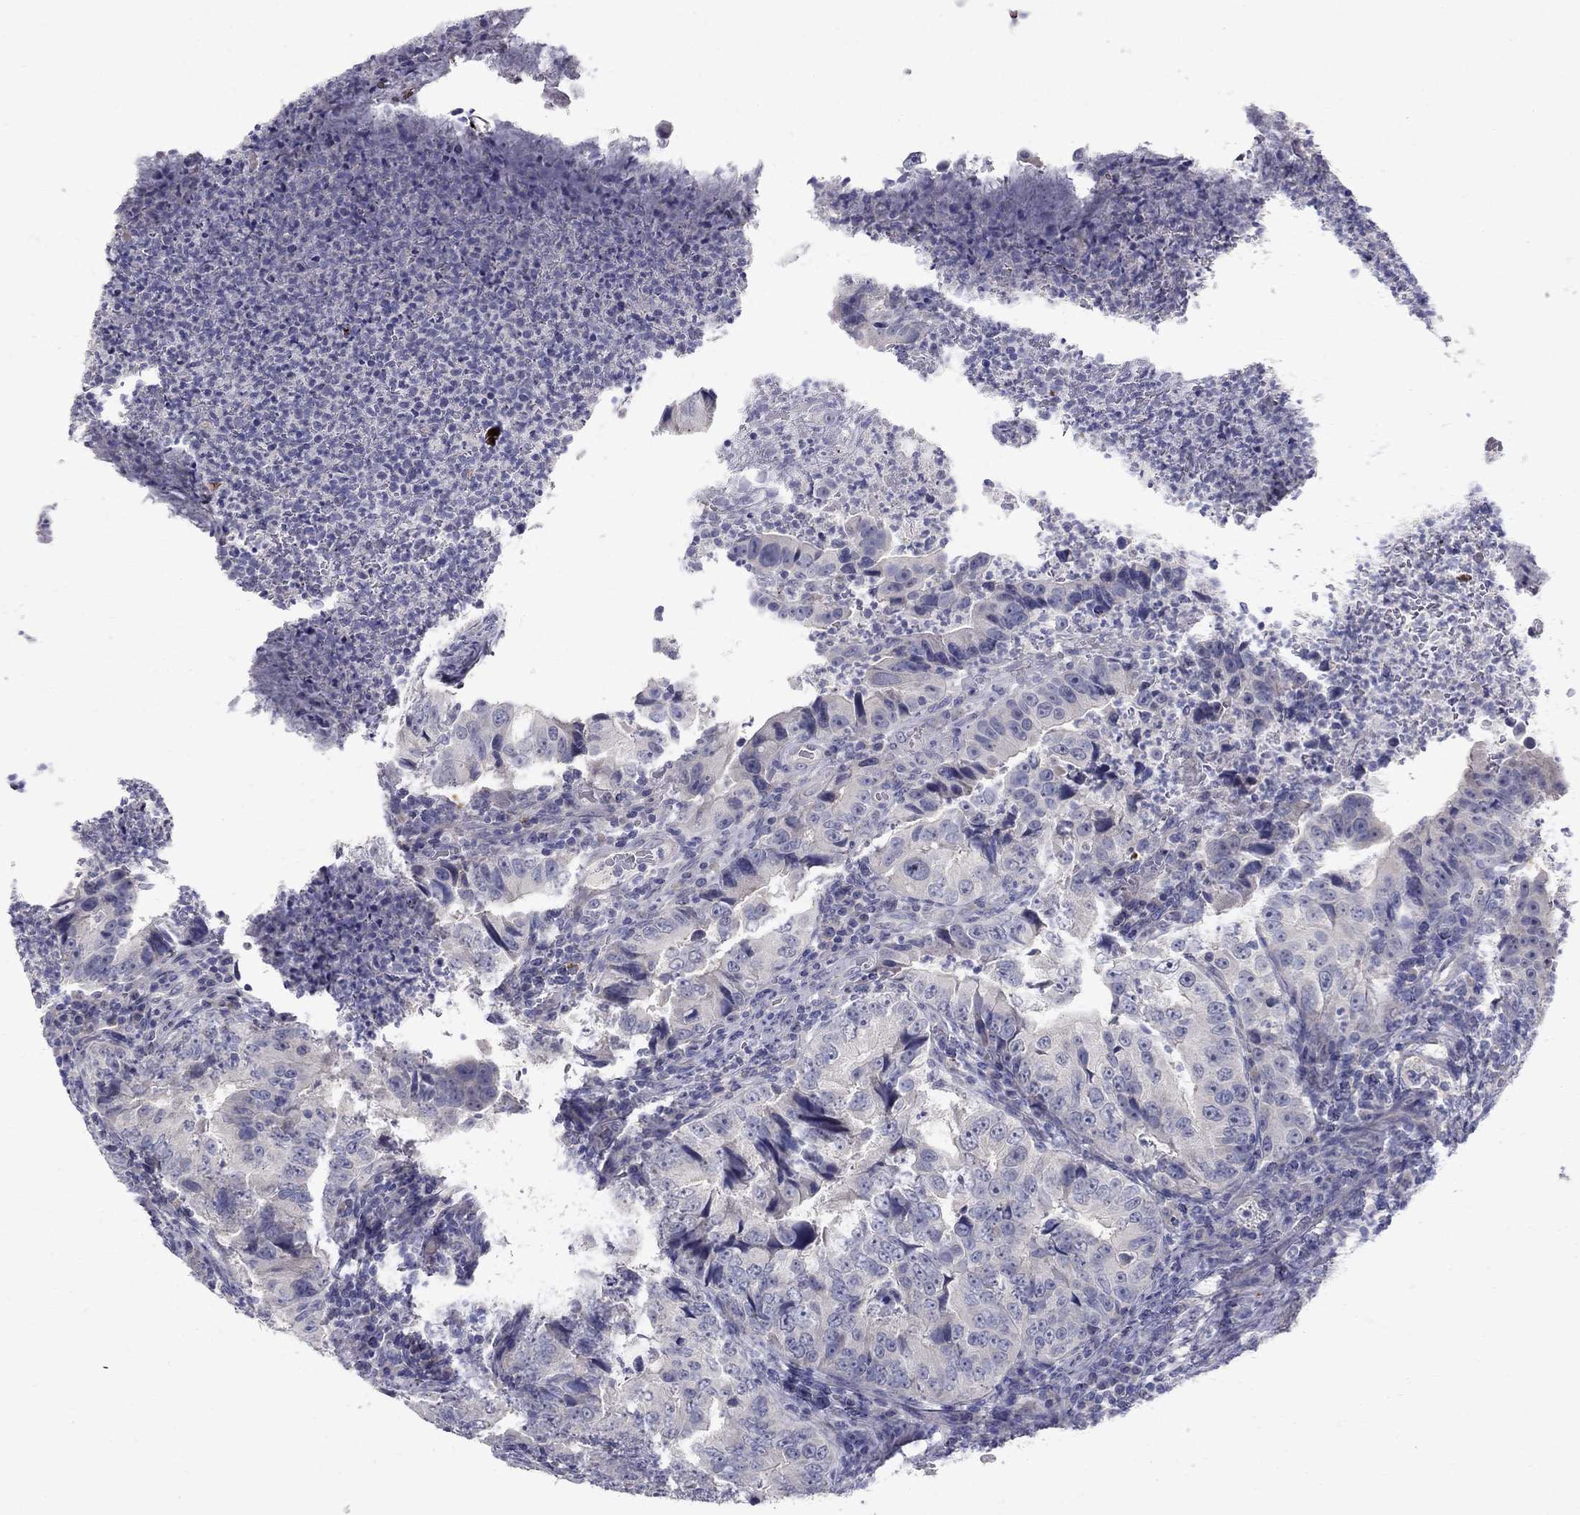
{"staining": {"intensity": "negative", "quantity": "none", "location": "none"}, "tissue": "colorectal cancer", "cell_type": "Tumor cells", "image_type": "cancer", "snomed": [{"axis": "morphology", "description": "Adenocarcinoma, NOS"}, {"axis": "topography", "description": "Colon"}], "caption": "Immunohistochemistry micrograph of human colorectal adenocarcinoma stained for a protein (brown), which shows no positivity in tumor cells. Nuclei are stained in blue.", "gene": "TP53TG5", "patient": {"sex": "female", "age": 72}}